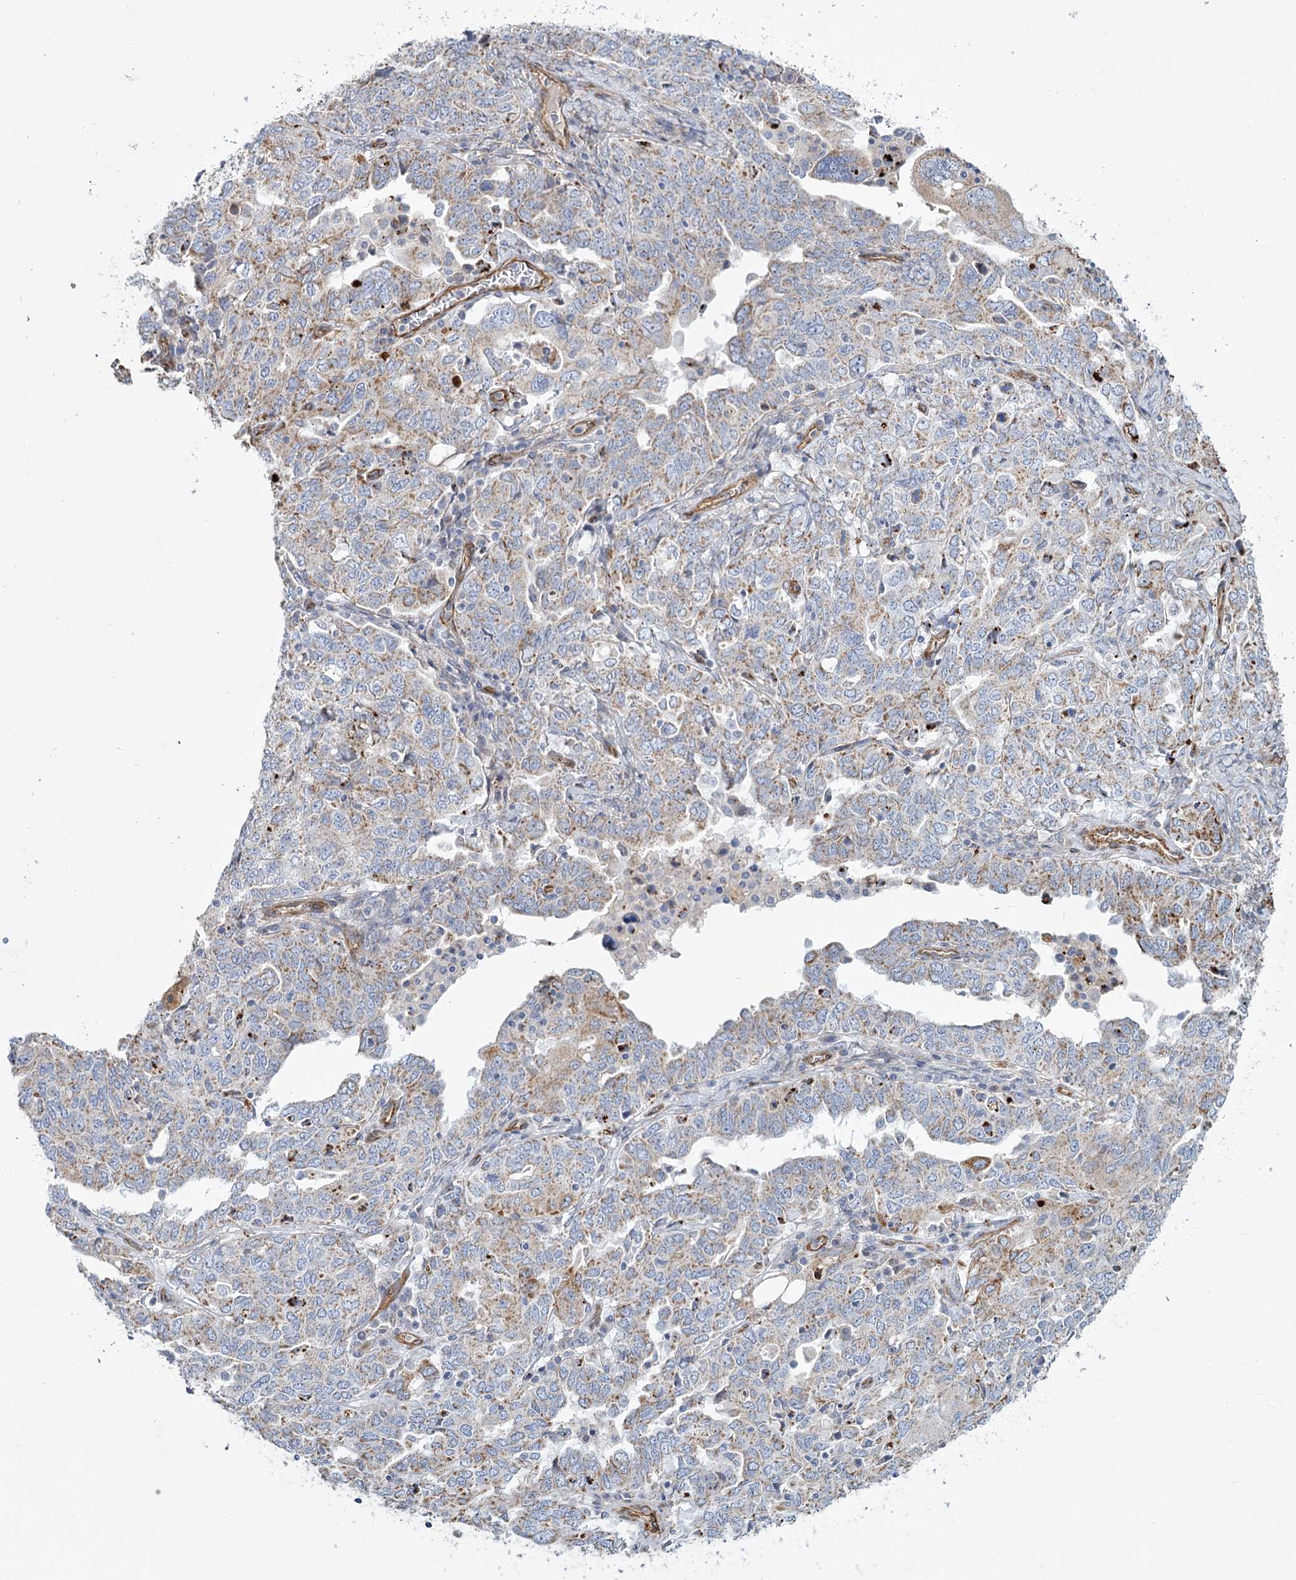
{"staining": {"intensity": "weak", "quantity": "25%-75%", "location": "cytoplasmic/membranous"}, "tissue": "ovarian cancer", "cell_type": "Tumor cells", "image_type": "cancer", "snomed": [{"axis": "morphology", "description": "Carcinoma, endometroid"}, {"axis": "topography", "description": "Ovary"}], "caption": "Human ovarian cancer stained with a protein marker displays weak staining in tumor cells.", "gene": "TMEM164", "patient": {"sex": "female", "age": 62}}